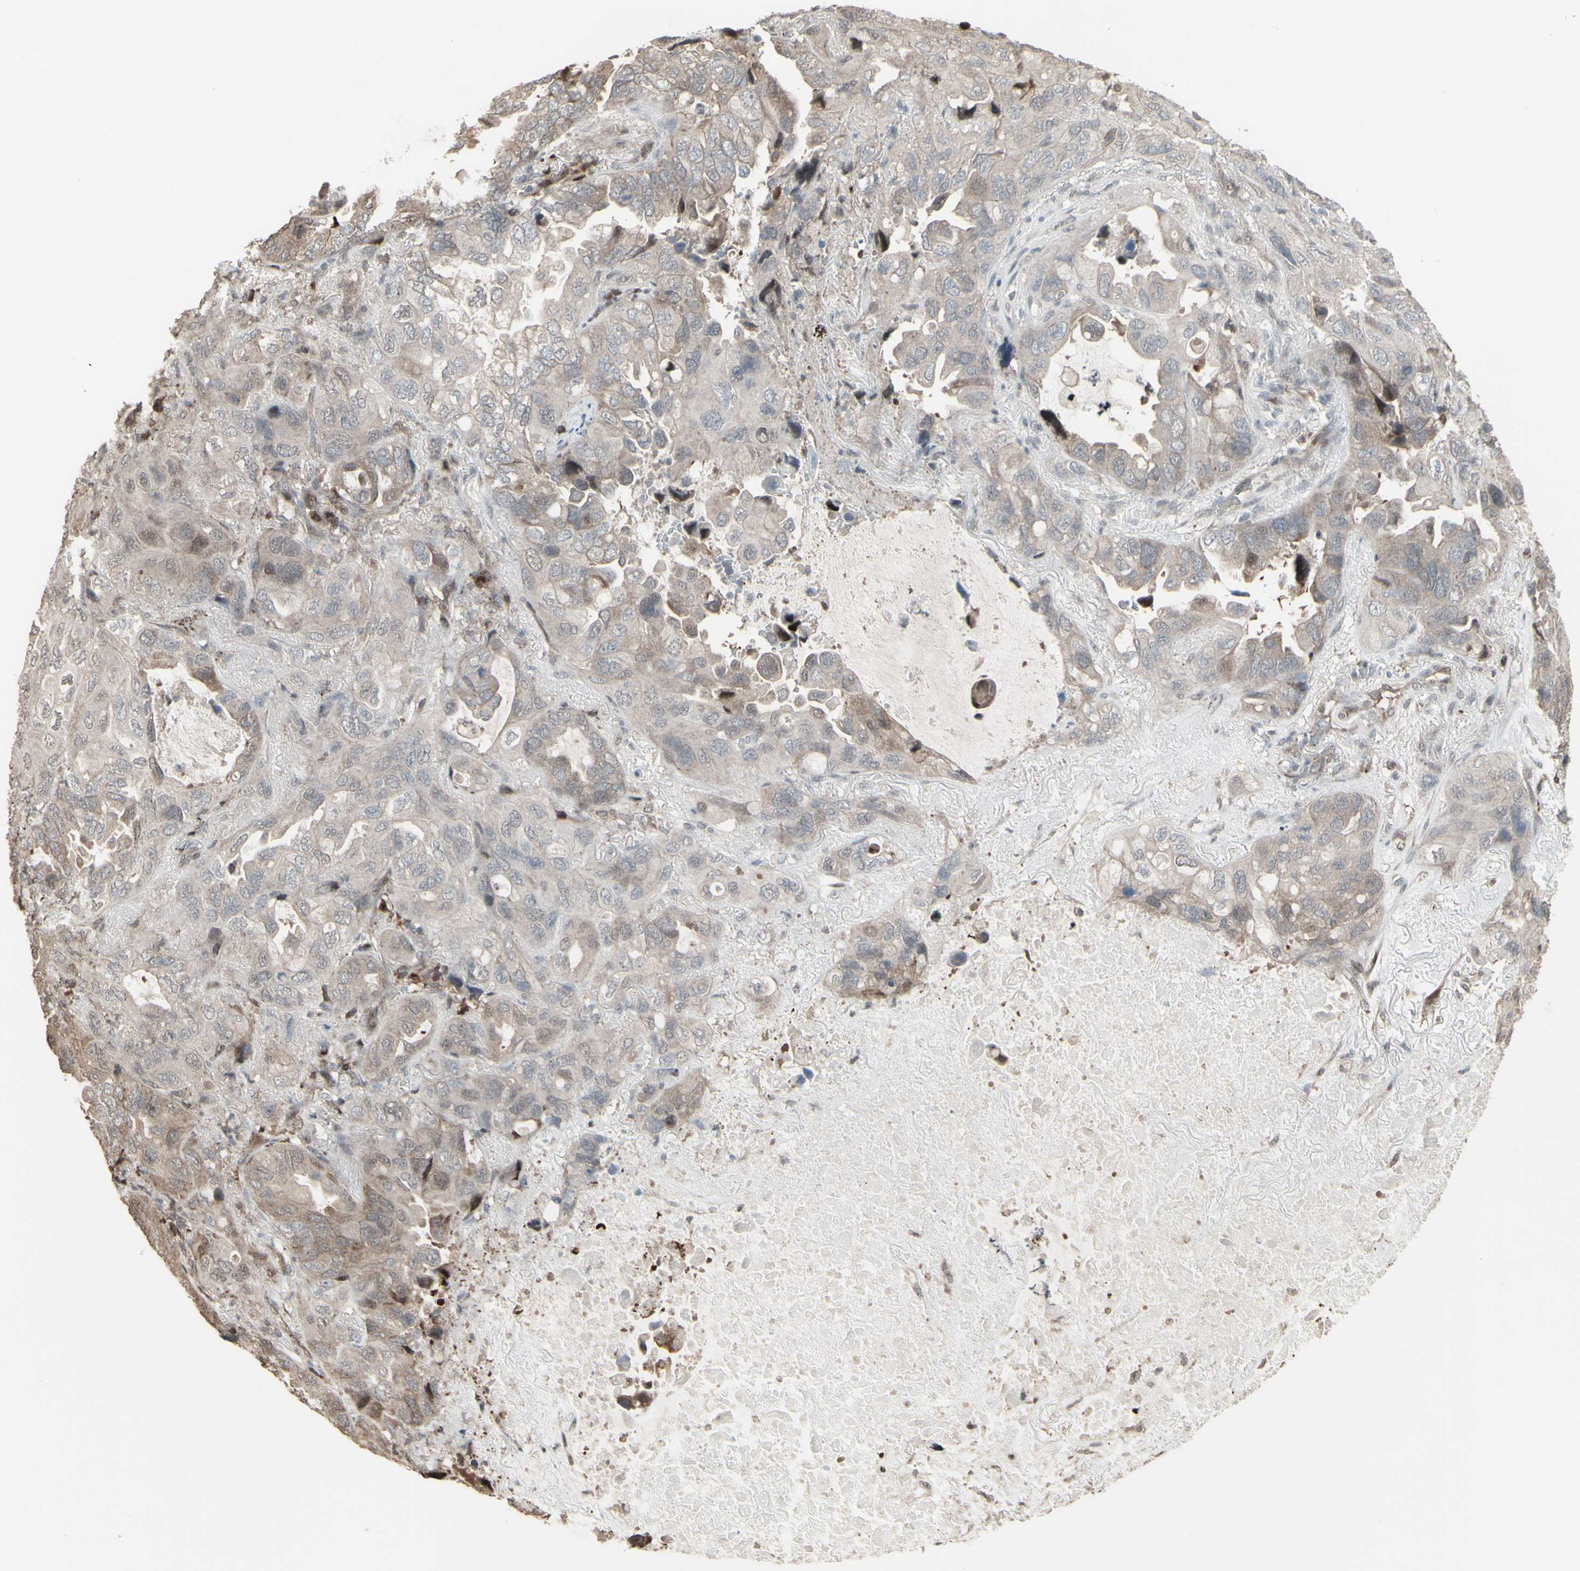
{"staining": {"intensity": "weak", "quantity": "25%-75%", "location": "cytoplasmic/membranous"}, "tissue": "lung cancer", "cell_type": "Tumor cells", "image_type": "cancer", "snomed": [{"axis": "morphology", "description": "Squamous cell carcinoma, NOS"}, {"axis": "topography", "description": "Lung"}], "caption": "There is low levels of weak cytoplasmic/membranous expression in tumor cells of lung cancer (squamous cell carcinoma), as demonstrated by immunohistochemical staining (brown color).", "gene": "CD33", "patient": {"sex": "female", "age": 73}}